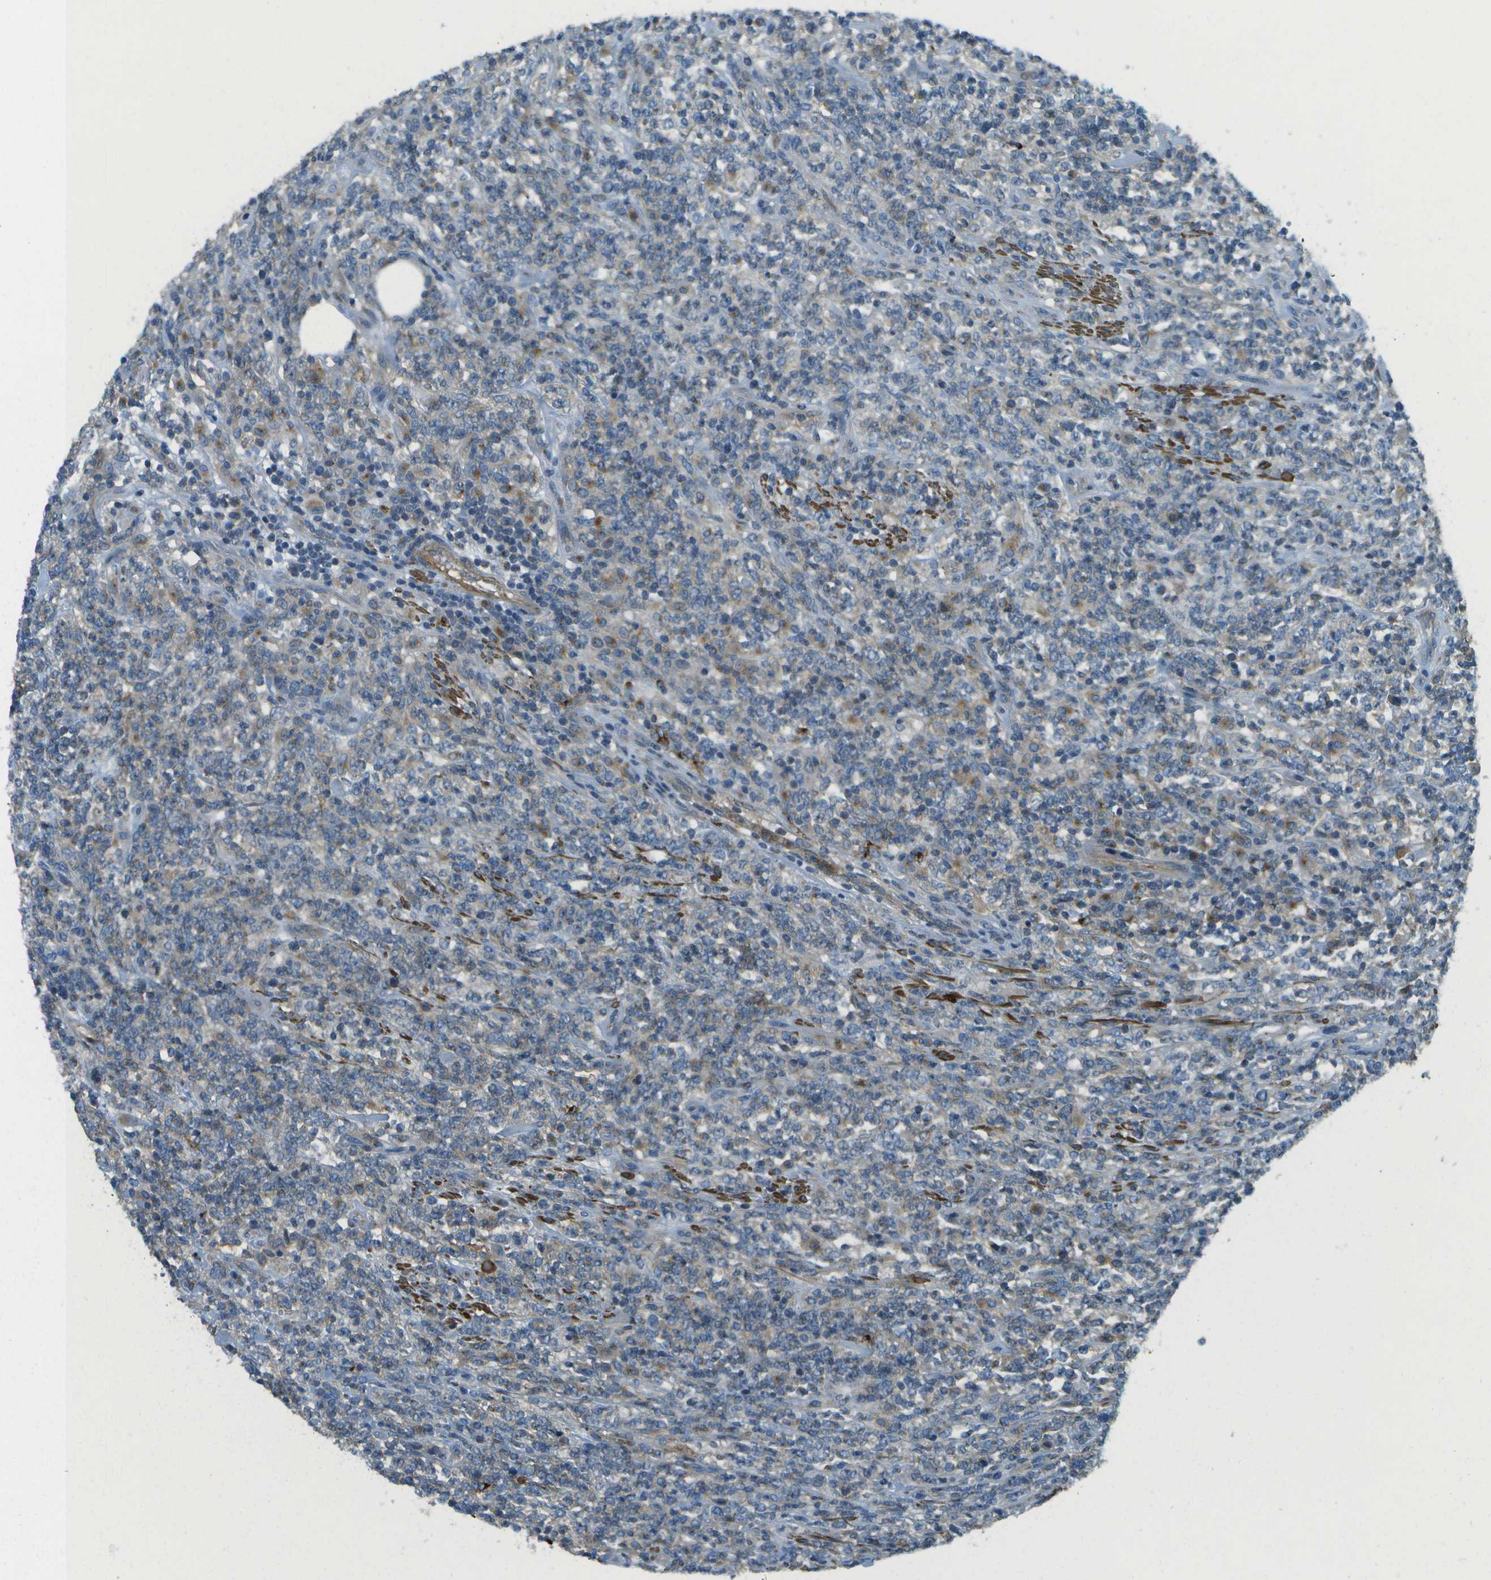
{"staining": {"intensity": "negative", "quantity": "none", "location": "none"}, "tissue": "lymphoma", "cell_type": "Tumor cells", "image_type": "cancer", "snomed": [{"axis": "morphology", "description": "Malignant lymphoma, non-Hodgkin's type, High grade"}, {"axis": "topography", "description": "Soft tissue"}], "caption": "High-grade malignant lymphoma, non-Hodgkin's type stained for a protein using immunohistochemistry reveals no staining tumor cells.", "gene": "MYH11", "patient": {"sex": "male", "age": 18}}